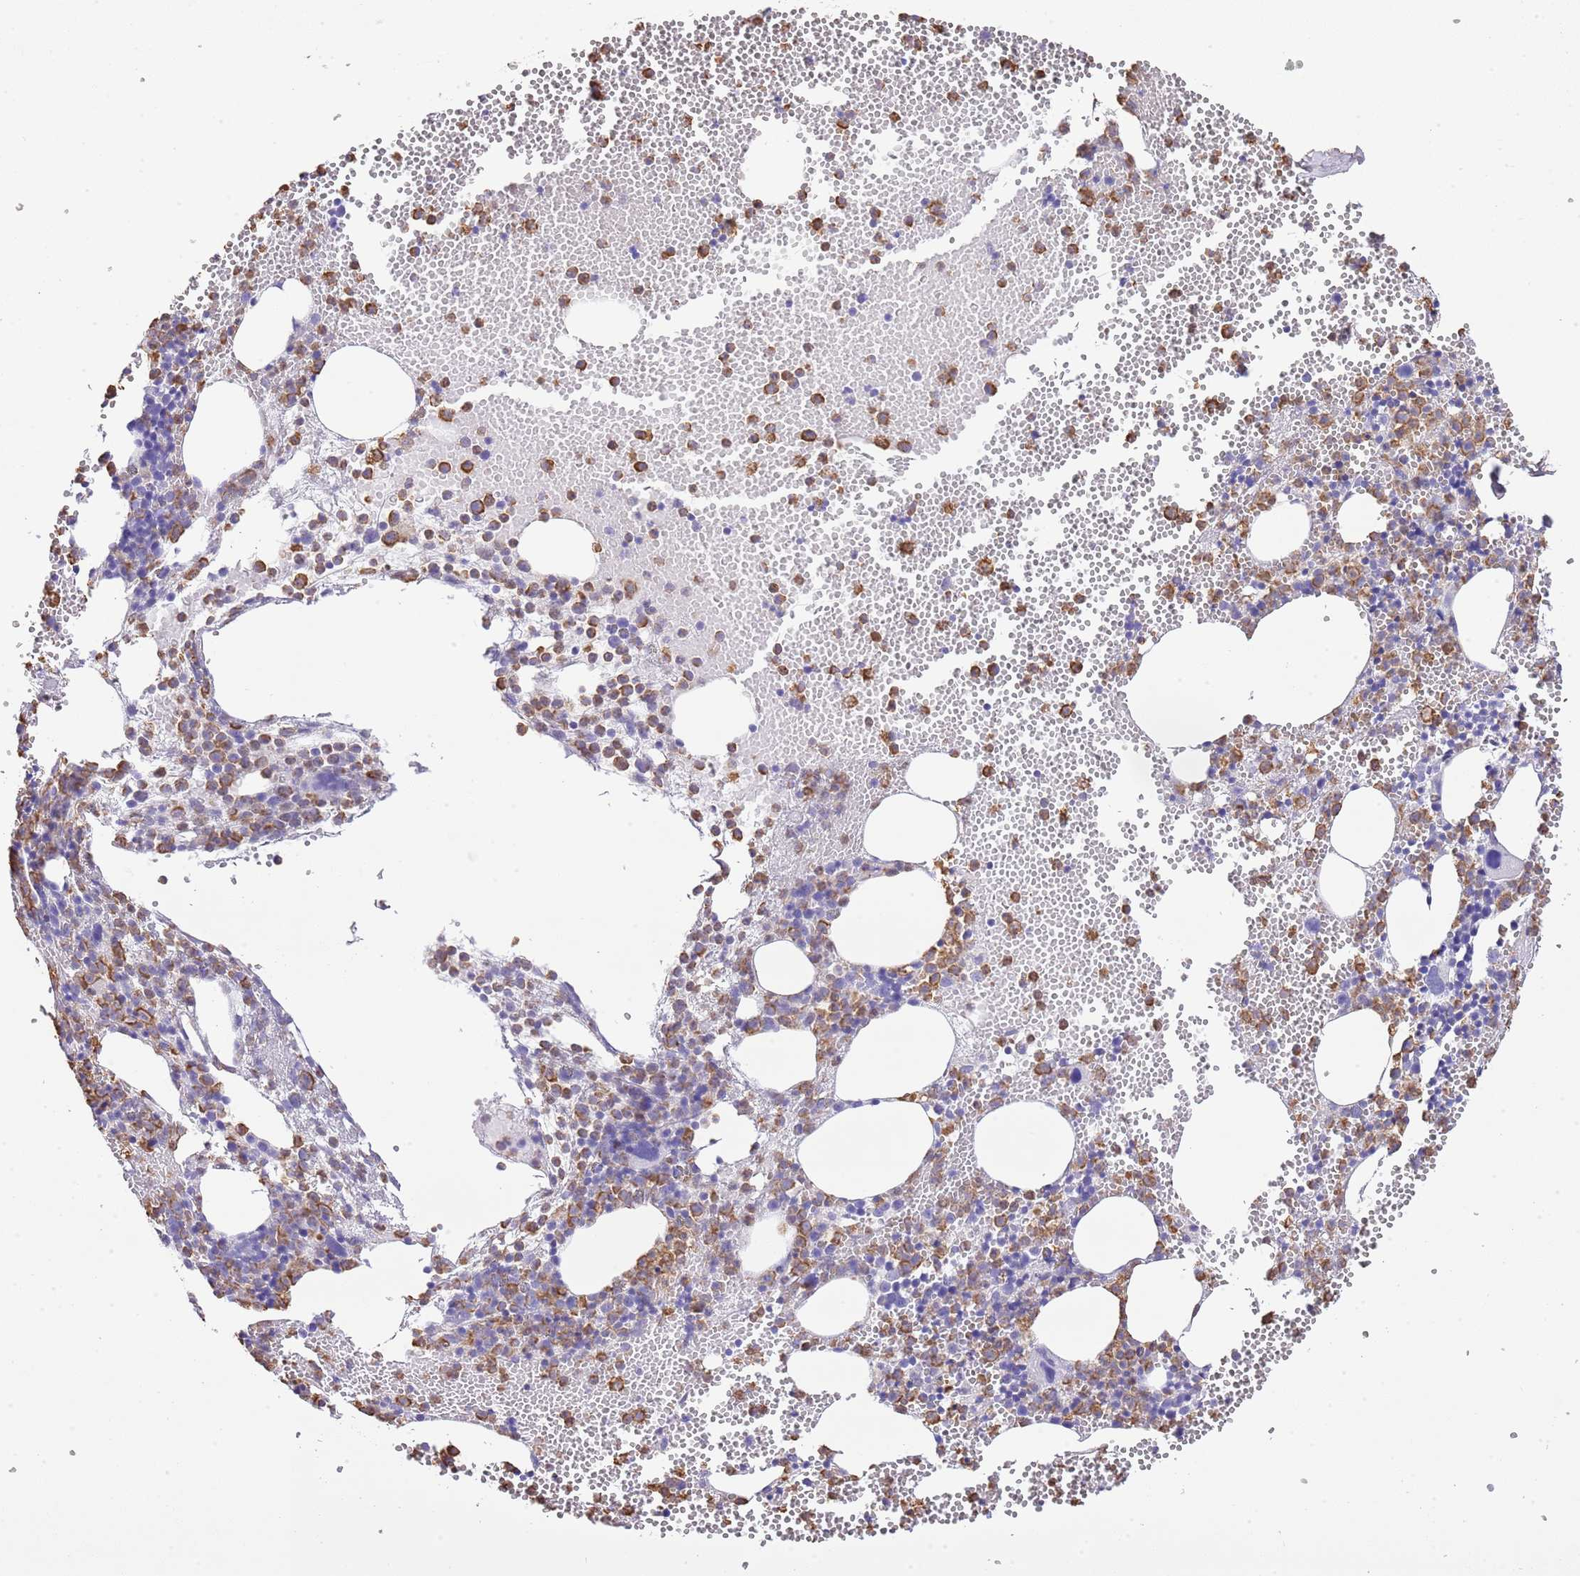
{"staining": {"intensity": "moderate", "quantity": "25%-75%", "location": "cytoplasmic/membranous"}, "tissue": "bone marrow", "cell_type": "Hematopoietic cells", "image_type": "normal", "snomed": [{"axis": "morphology", "description": "Normal tissue, NOS"}, {"axis": "topography", "description": "Bone marrow"}], "caption": "Unremarkable bone marrow displays moderate cytoplasmic/membranous staining in about 25%-75% of hematopoietic cells, visualized by immunohistochemistry.", "gene": "OR2Z1", "patient": {"sex": "female", "age": 77}}